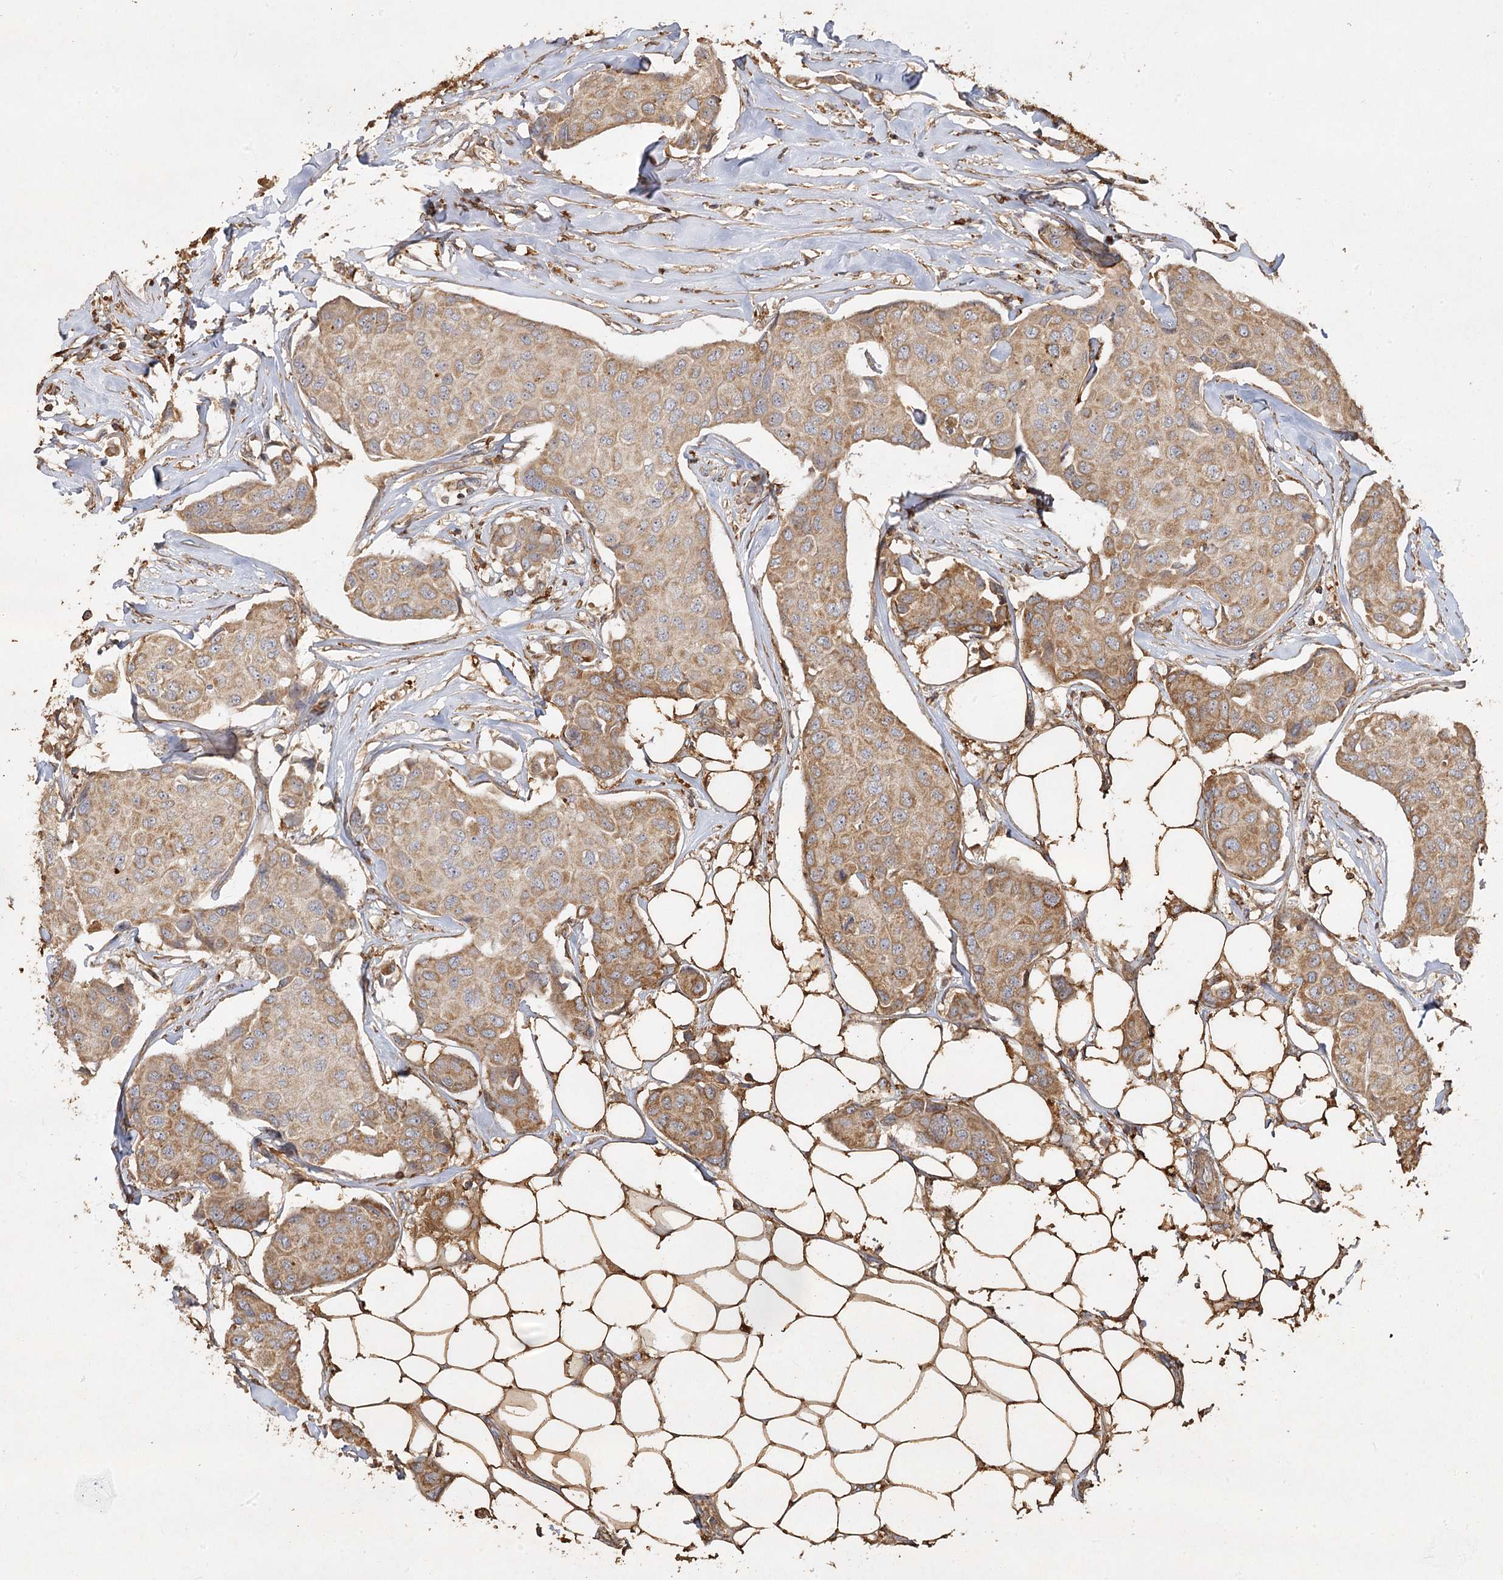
{"staining": {"intensity": "moderate", "quantity": "25%-75%", "location": "cytoplasmic/membranous"}, "tissue": "breast cancer", "cell_type": "Tumor cells", "image_type": "cancer", "snomed": [{"axis": "morphology", "description": "Duct carcinoma"}, {"axis": "topography", "description": "Breast"}], "caption": "This is a histology image of IHC staining of intraductal carcinoma (breast), which shows moderate staining in the cytoplasmic/membranous of tumor cells.", "gene": "PIK3C2A", "patient": {"sex": "female", "age": 80}}